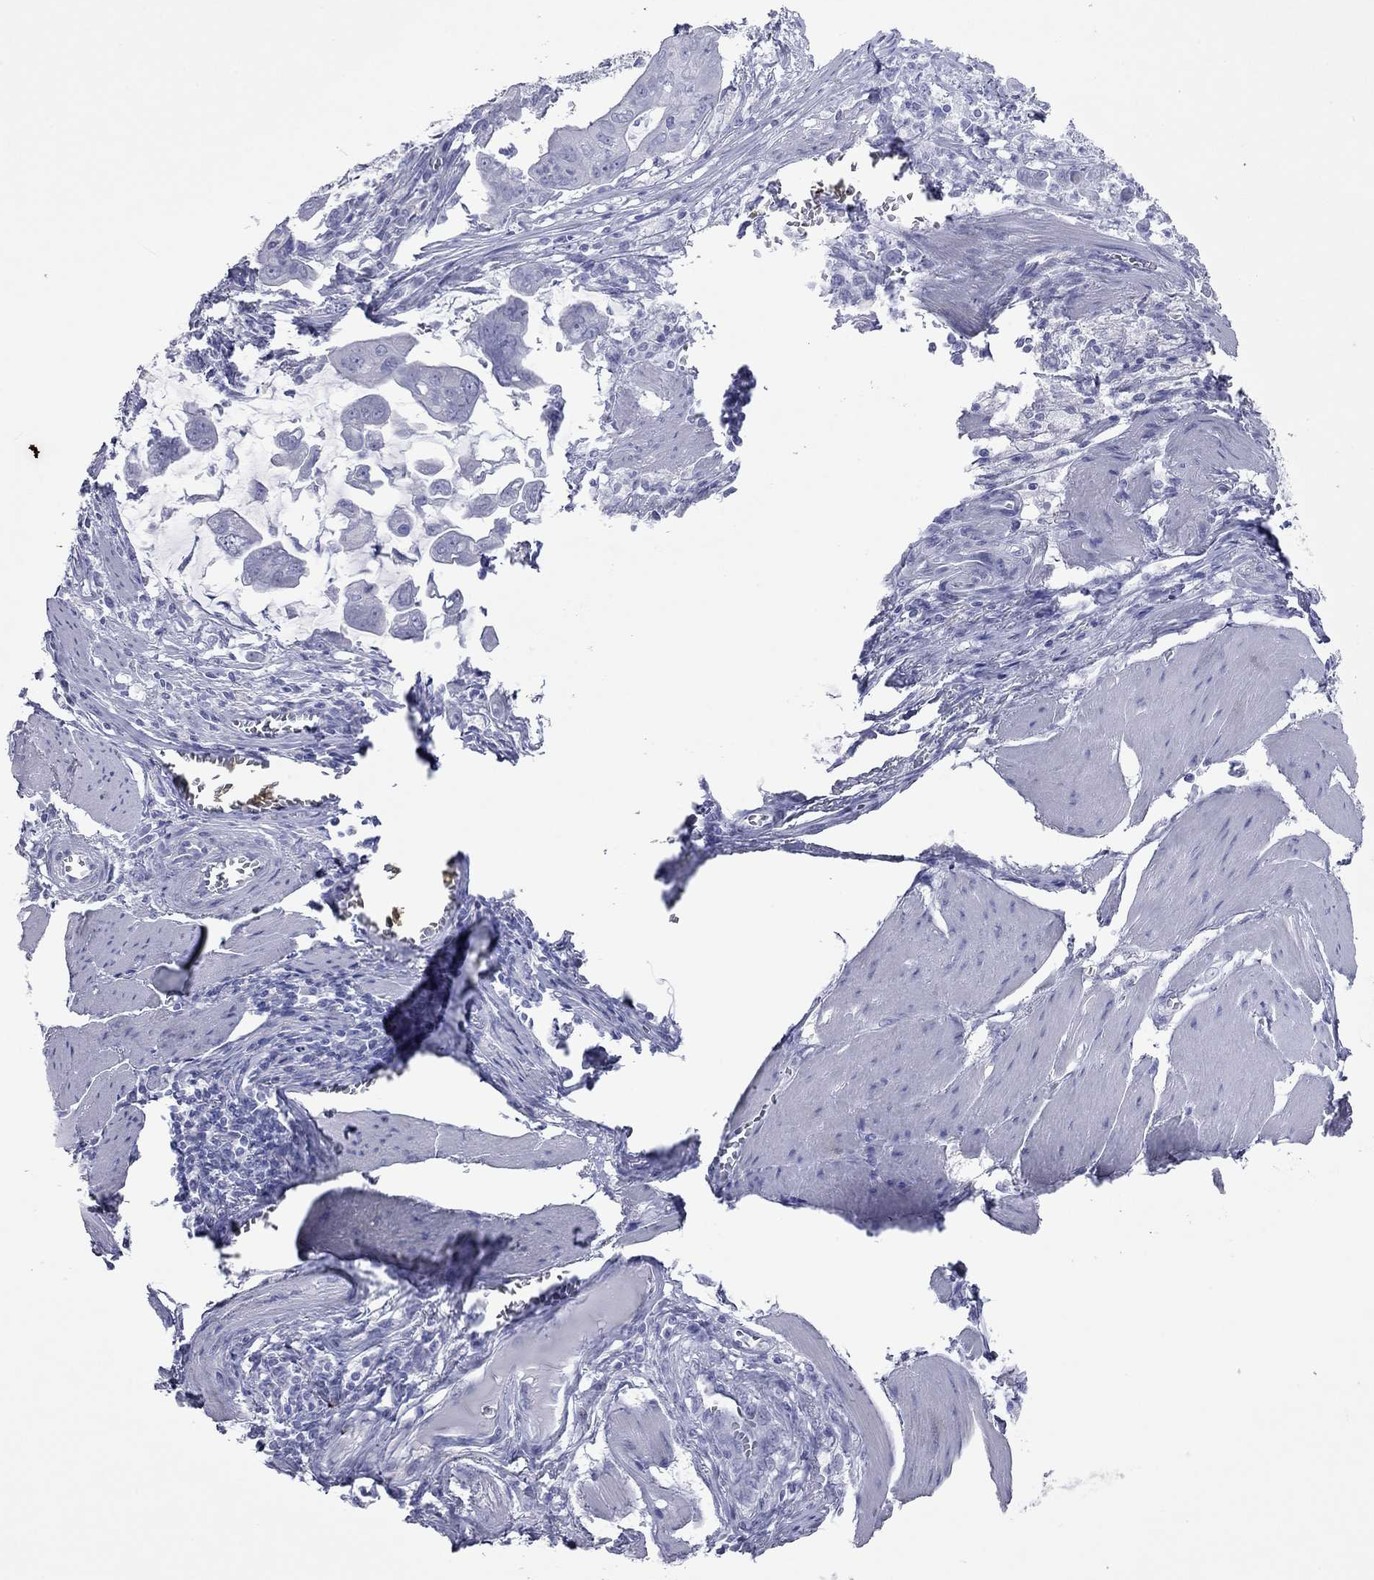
{"staining": {"intensity": "negative", "quantity": "none", "location": "none"}, "tissue": "stomach cancer", "cell_type": "Tumor cells", "image_type": "cancer", "snomed": [{"axis": "morphology", "description": "Adenocarcinoma, NOS"}, {"axis": "topography", "description": "Stomach, upper"}], "caption": "Immunohistochemistry of human adenocarcinoma (stomach) exhibits no staining in tumor cells. (Stains: DAB IHC with hematoxylin counter stain, Microscopy: brightfield microscopy at high magnification).", "gene": "VSIG10", "patient": {"sex": "male", "age": 80}}